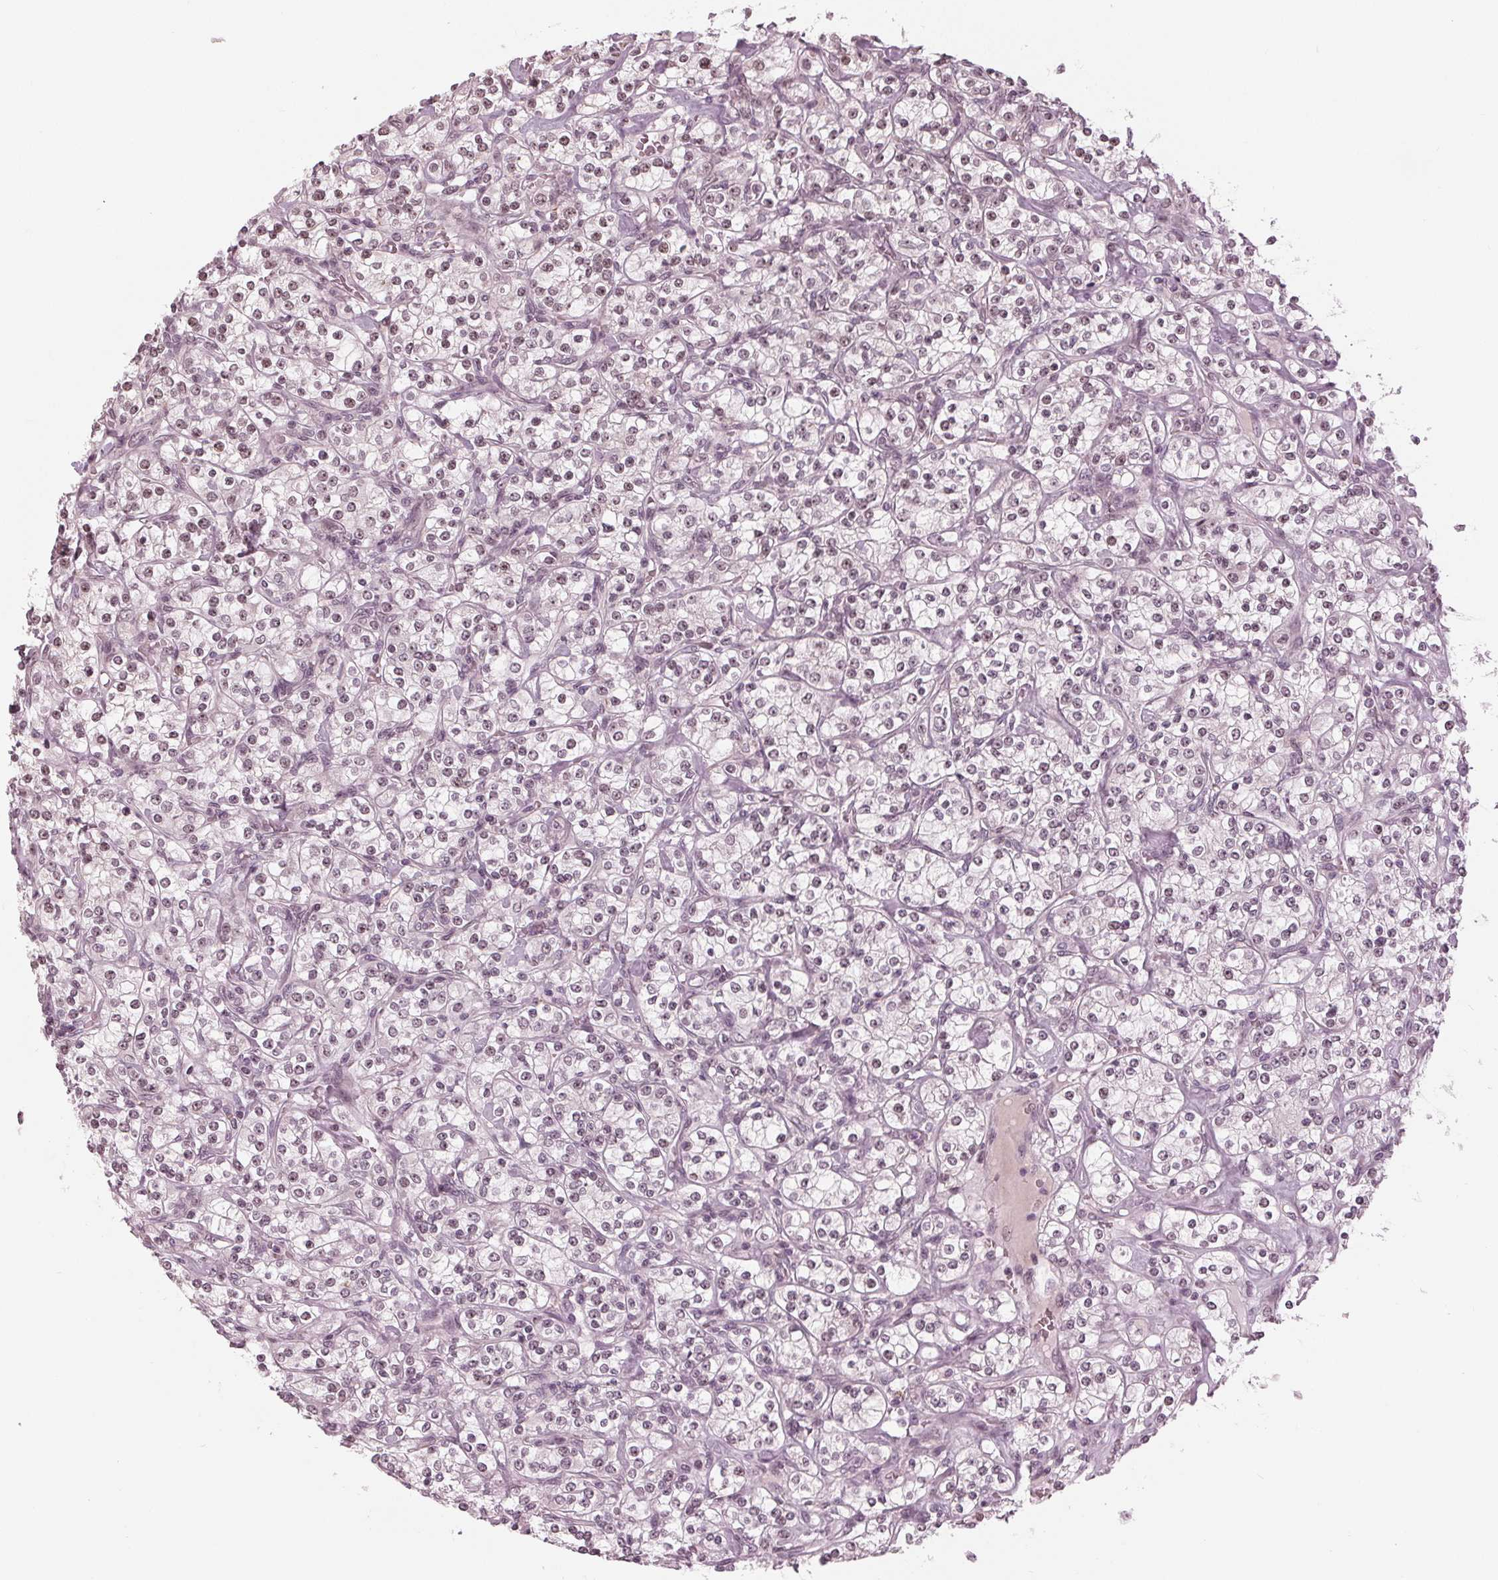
{"staining": {"intensity": "moderate", "quantity": "25%-75%", "location": "nuclear"}, "tissue": "renal cancer", "cell_type": "Tumor cells", "image_type": "cancer", "snomed": [{"axis": "morphology", "description": "Adenocarcinoma, NOS"}, {"axis": "topography", "description": "Kidney"}], "caption": "Adenocarcinoma (renal) was stained to show a protein in brown. There is medium levels of moderate nuclear expression in approximately 25%-75% of tumor cells. The staining is performed using DAB (3,3'-diaminobenzidine) brown chromogen to label protein expression. The nuclei are counter-stained blue using hematoxylin.", "gene": "SLX4", "patient": {"sex": "male", "age": 77}}